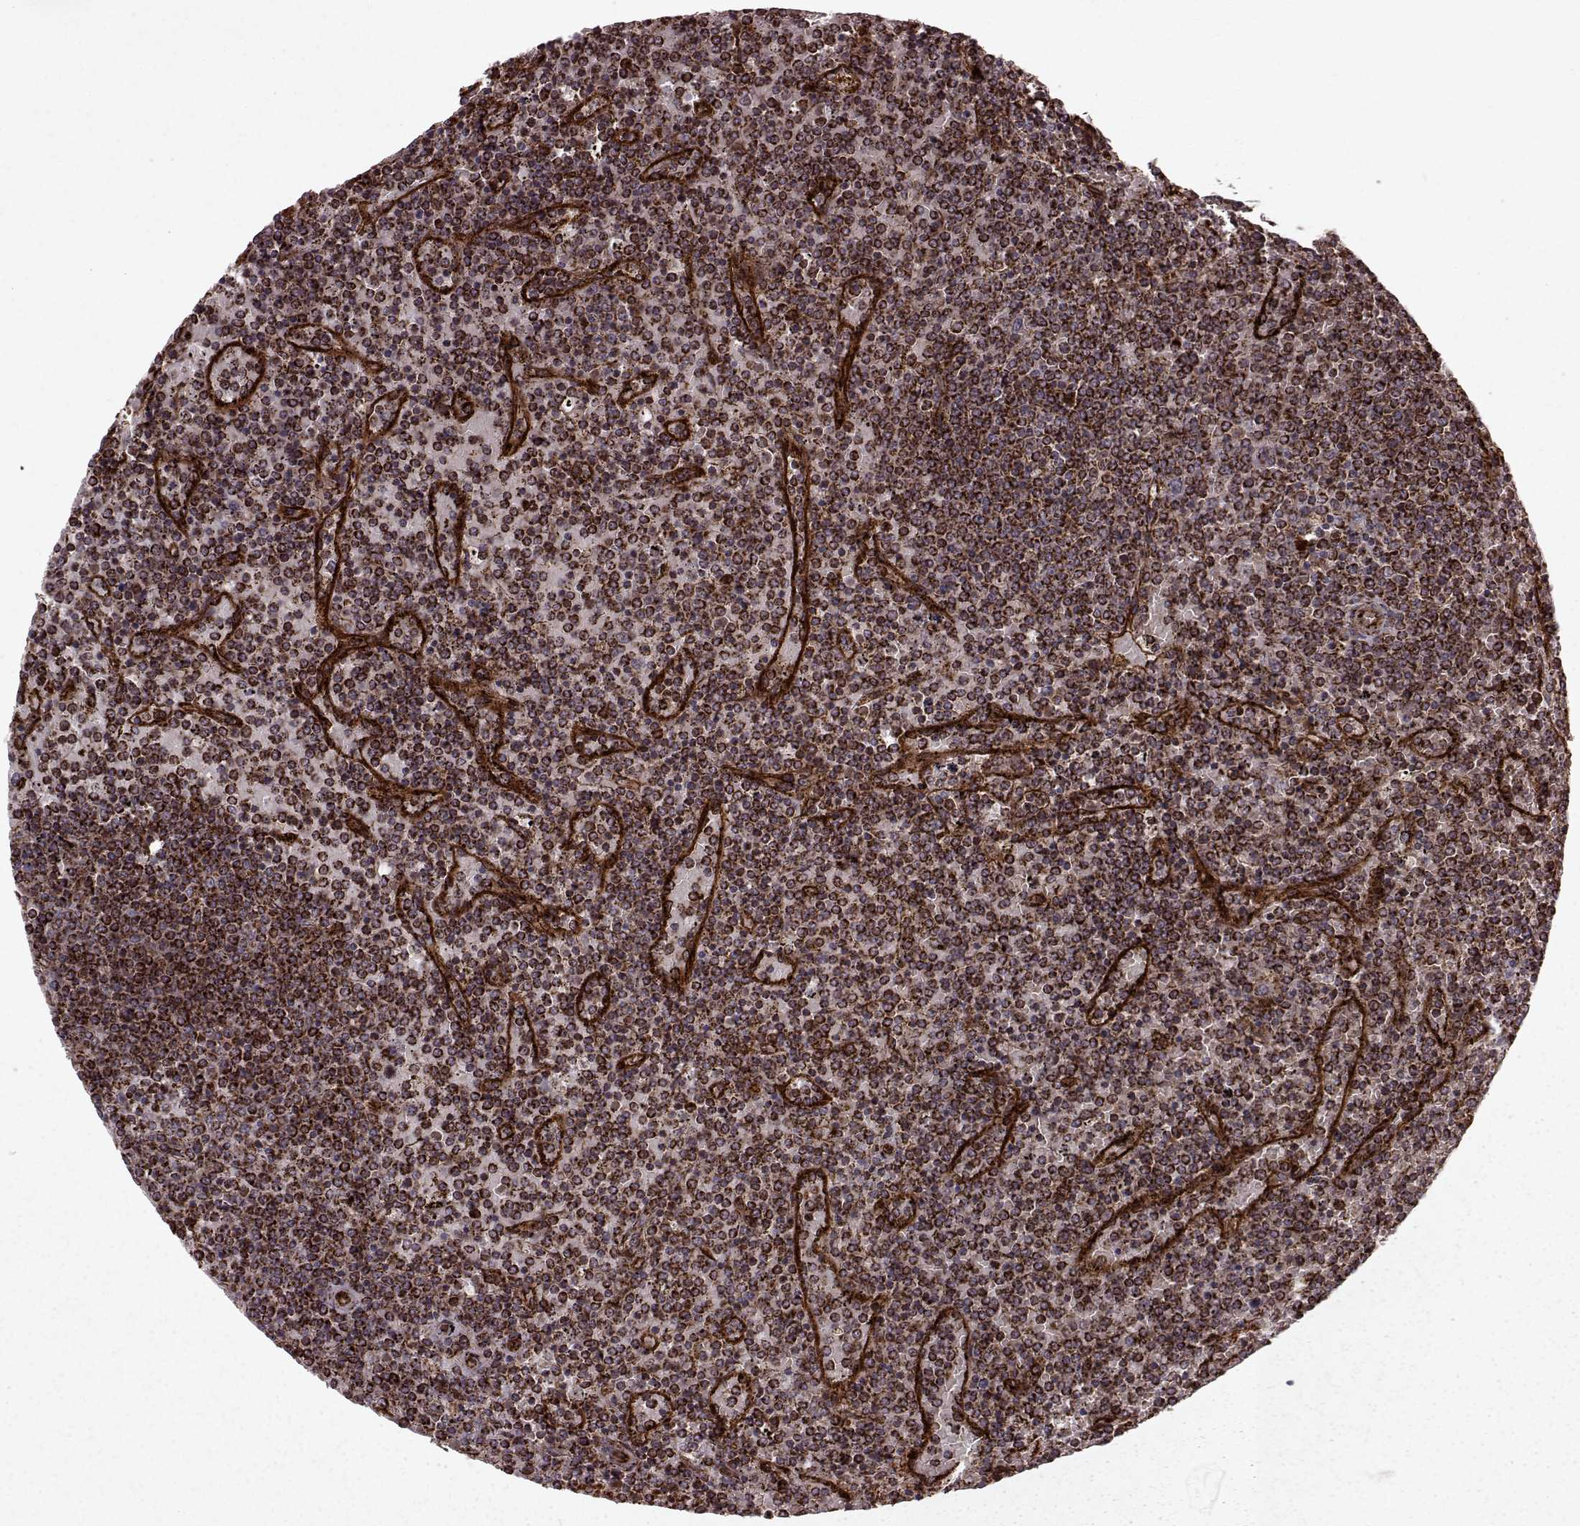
{"staining": {"intensity": "moderate", "quantity": ">75%", "location": "cytoplasmic/membranous"}, "tissue": "lymphoma", "cell_type": "Tumor cells", "image_type": "cancer", "snomed": [{"axis": "morphology", "description": "Malignant lymphoma, non-Hodgkin's type, Low grade"}, {"axis": "topography", "description": "Spleen"}], "caption": "A photomicrograph of human low-grade malignant lymphoma, non-Hodgkin's type stained for a protein shows moderate cytoplasmic/membranous brown staining in tumor cells.", "gene": "FXN", "patient": {"sex": "female", "age": 77}}